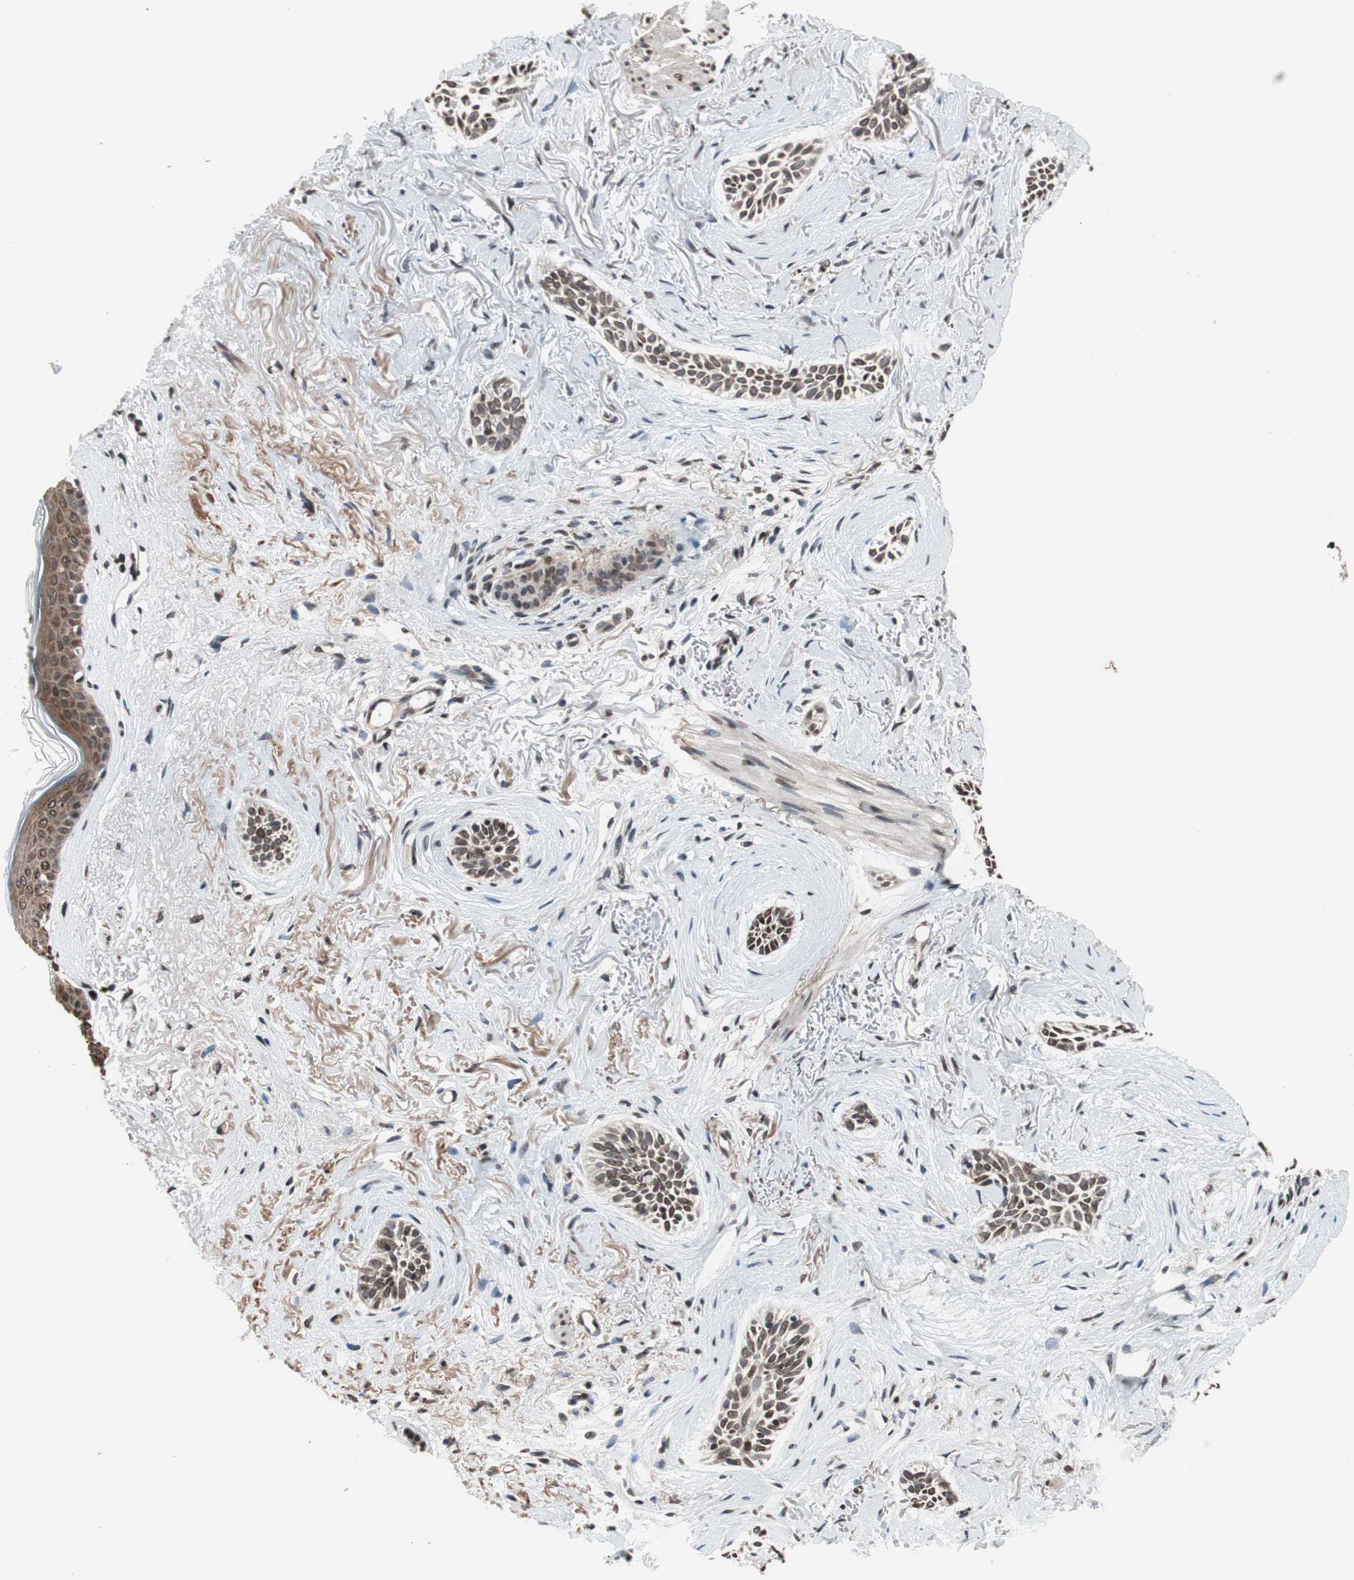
{"staining": {"intensity": "weak", "quantity": ">75%", "location": "nuclear"}, "tissue": "skin cancer", "cell_type": "Tumor cells", "image_type": "cancer", "snomed": [{"axis": "morphology", "description": "Normal tissue, NOS"}, {"axis": "morphology", "description": "Basal cell carcinoma"}, {"axis": "topography", "description": "Skin"}], "caption": "Weak nuclear expression for a protein is present in approximately >75% of tumor cells of skin cancer (basal cell carcinoma) using immunohistochemistry.", "gene": "RFC1", "patient": {"sex": "female", "age": 84}}